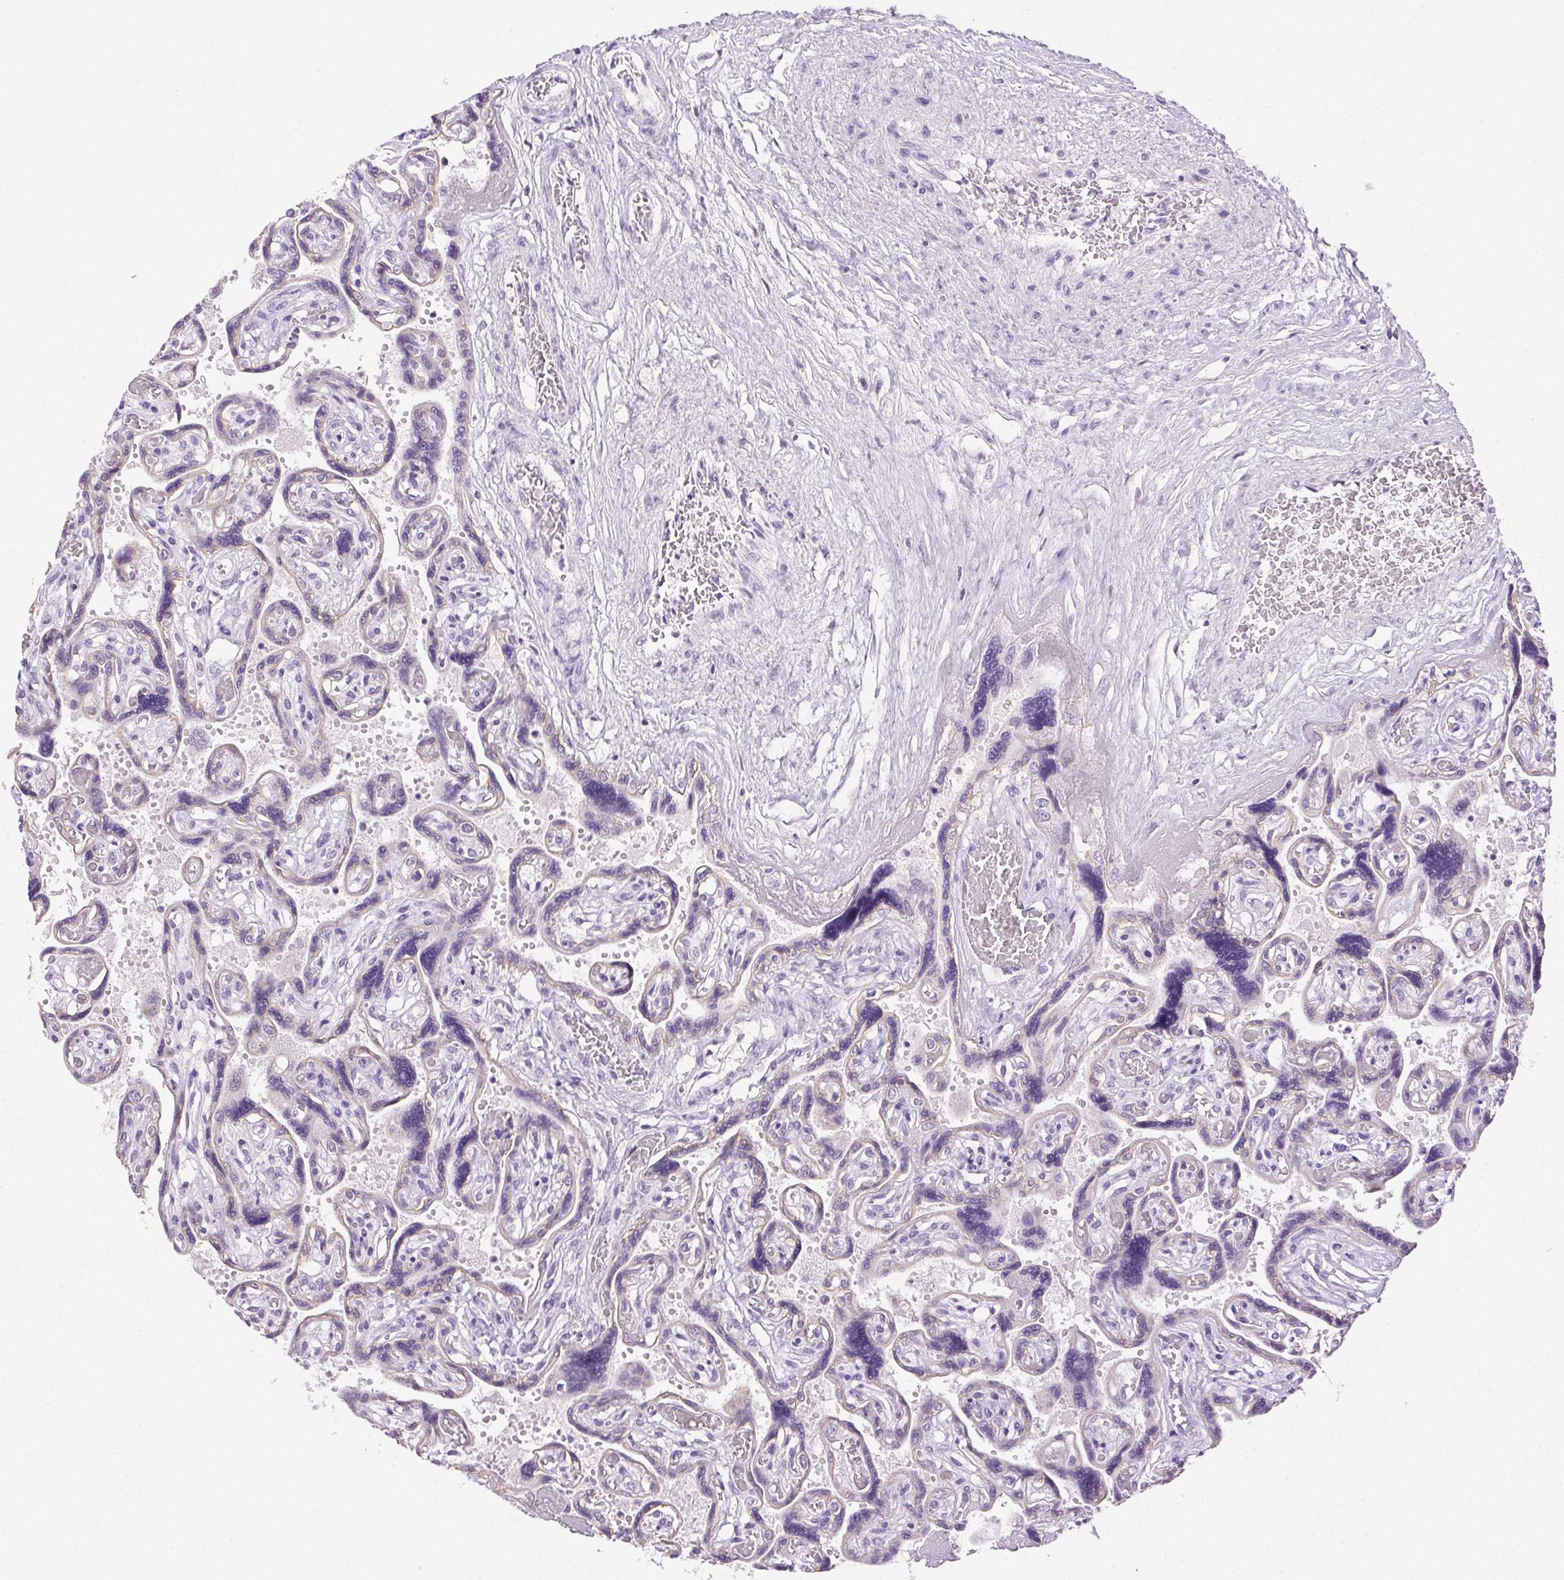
{"staining": {"intensity": "negative", "quantity": "none", "location": "none"}, "tissue": "placenta", "cell_type": "Decidual cells", "image_type": "normal", "snomed": [{"axis": "morphology", "description": "Normal tissue, NOS"}, {"axis": "topography", "description": "Placenta"}], "caption": "A histopathology image of human placenta is negative for staining in decidual cells. (IHC, brightfield microscopy, high magnification).", "gene": "CLDN10", "patient": {"sex": "female", "age": 32}}